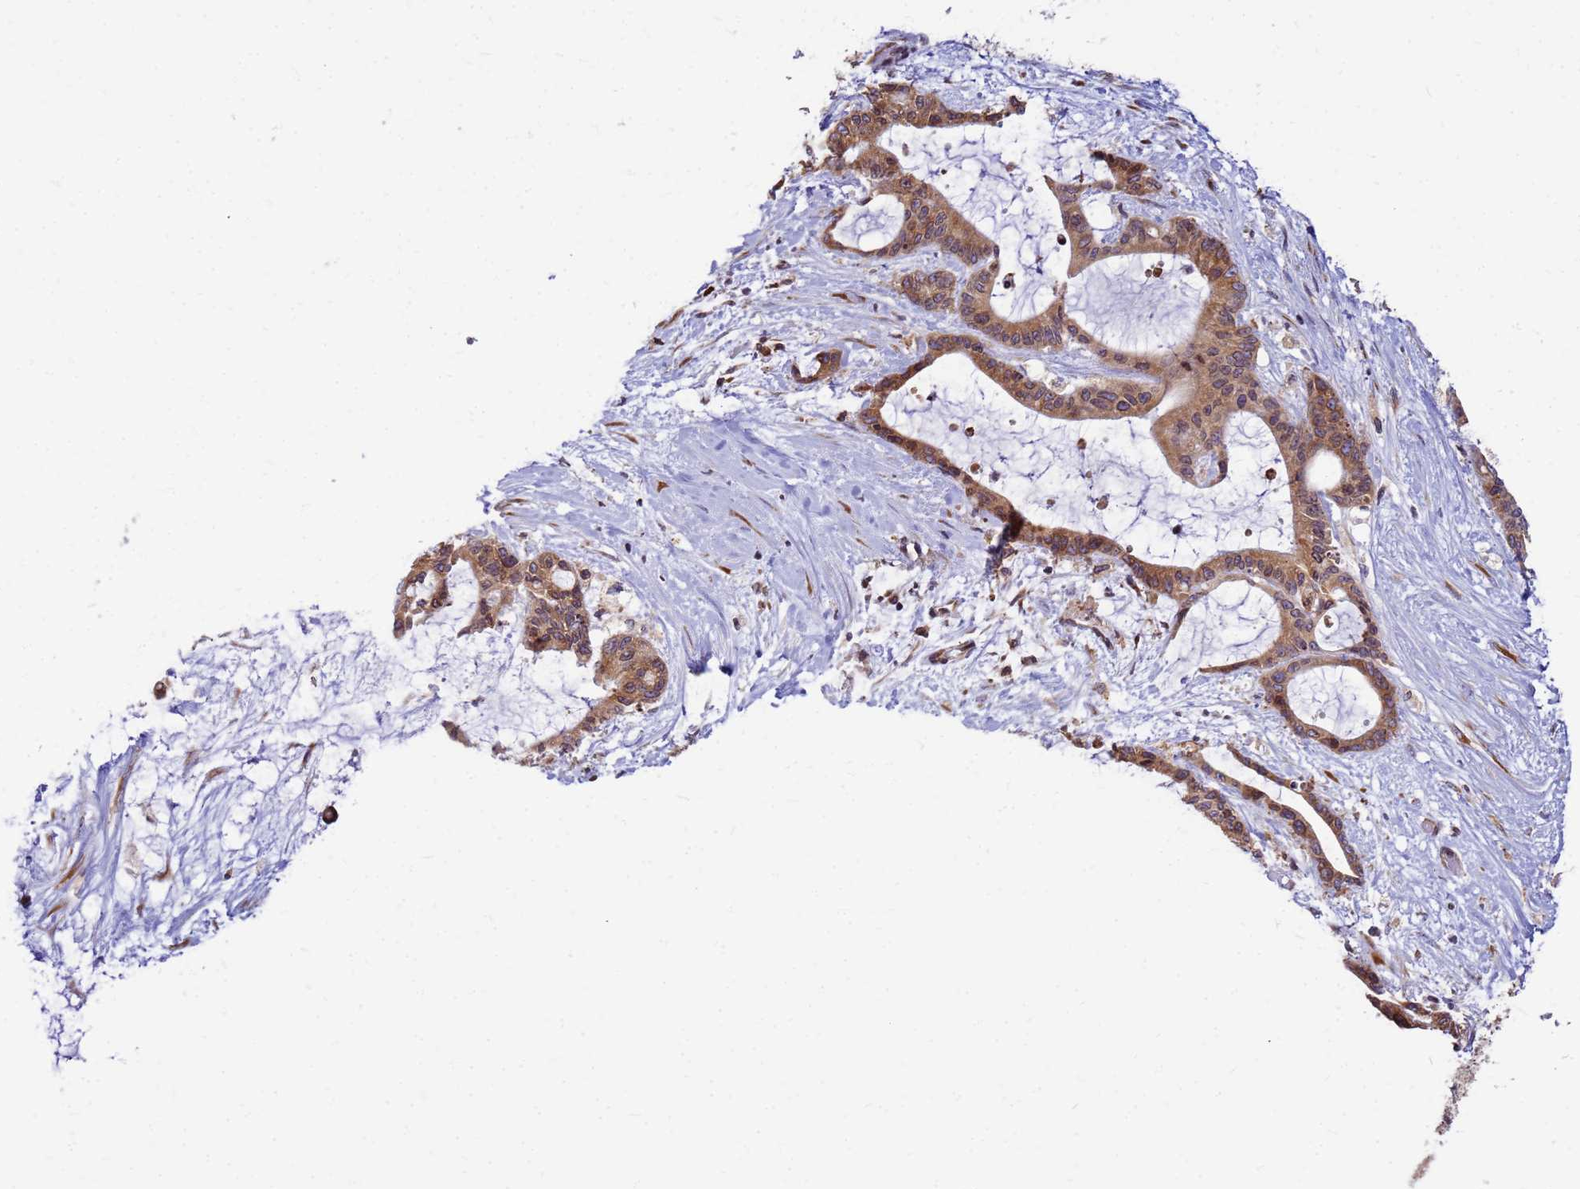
{"staining": {"intensity": "moderate", "quantity": ">75%", "location": "cytoplasmic/membranous"}, "tissue": "liver cancer", "cell_type": "Tumor cells", "image_type": "cancer", "snomed": [{"axis": "morphology", "description": "Normal tissue, NOS"}, {"axis": "morphology", "description": "Cholangiocarcinoma"}, {"axis": "topography", "description": "Liver"}, {"axis": "topography", "description": "Peripheral nerve tissue"}], "caption": "About >75% of tumor cells in liver cholangiocarcinoma demonstrate moderate cytoplasmic/membranous protein expression as visualized by brown immunohistochemical staining.", "gene": "SSR4", "patient": {"sex": "female", "age": 73}}